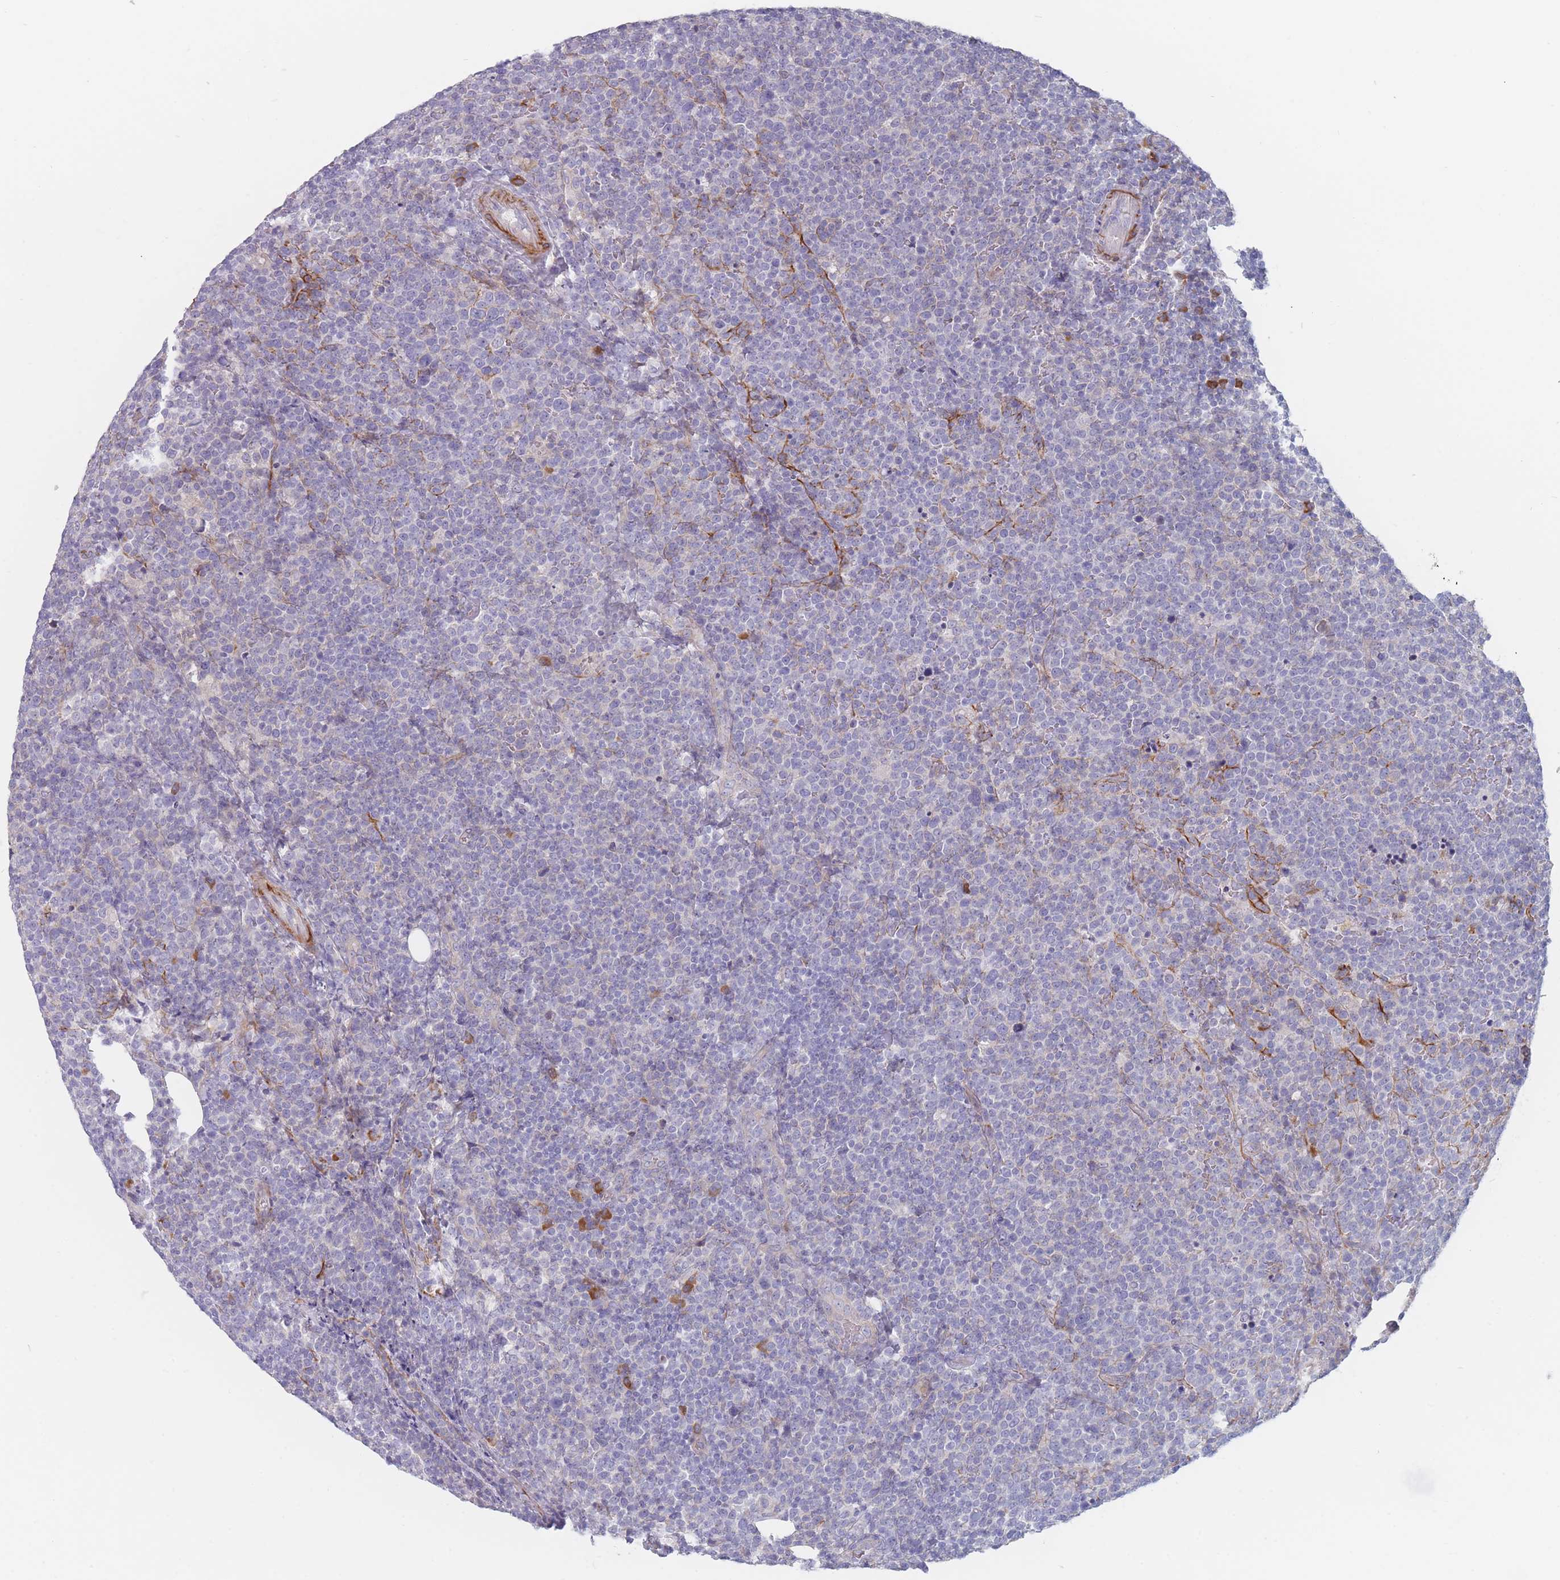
{"staining": {"intensity": "negative", "quantity": "none", "location": "none"}, "tissue": "lymphoma", "cell_type": "Tumor cells", "image_type": "cancer", "snomed": [{"axis": "morphology", "description": "Malignant lymphoma, non-Hodgkin's type, High grade"}, {"axis": "topography", "description": "Lymph node"}], "caption": "This is an immunohistochemistry histopathology image of malignant lymphoma, non-Hodgkin's type (high-grade). There is no expression in tumor cells.", "gene": "ERBIN", "patient": {"sex": "male", "age": 61}}